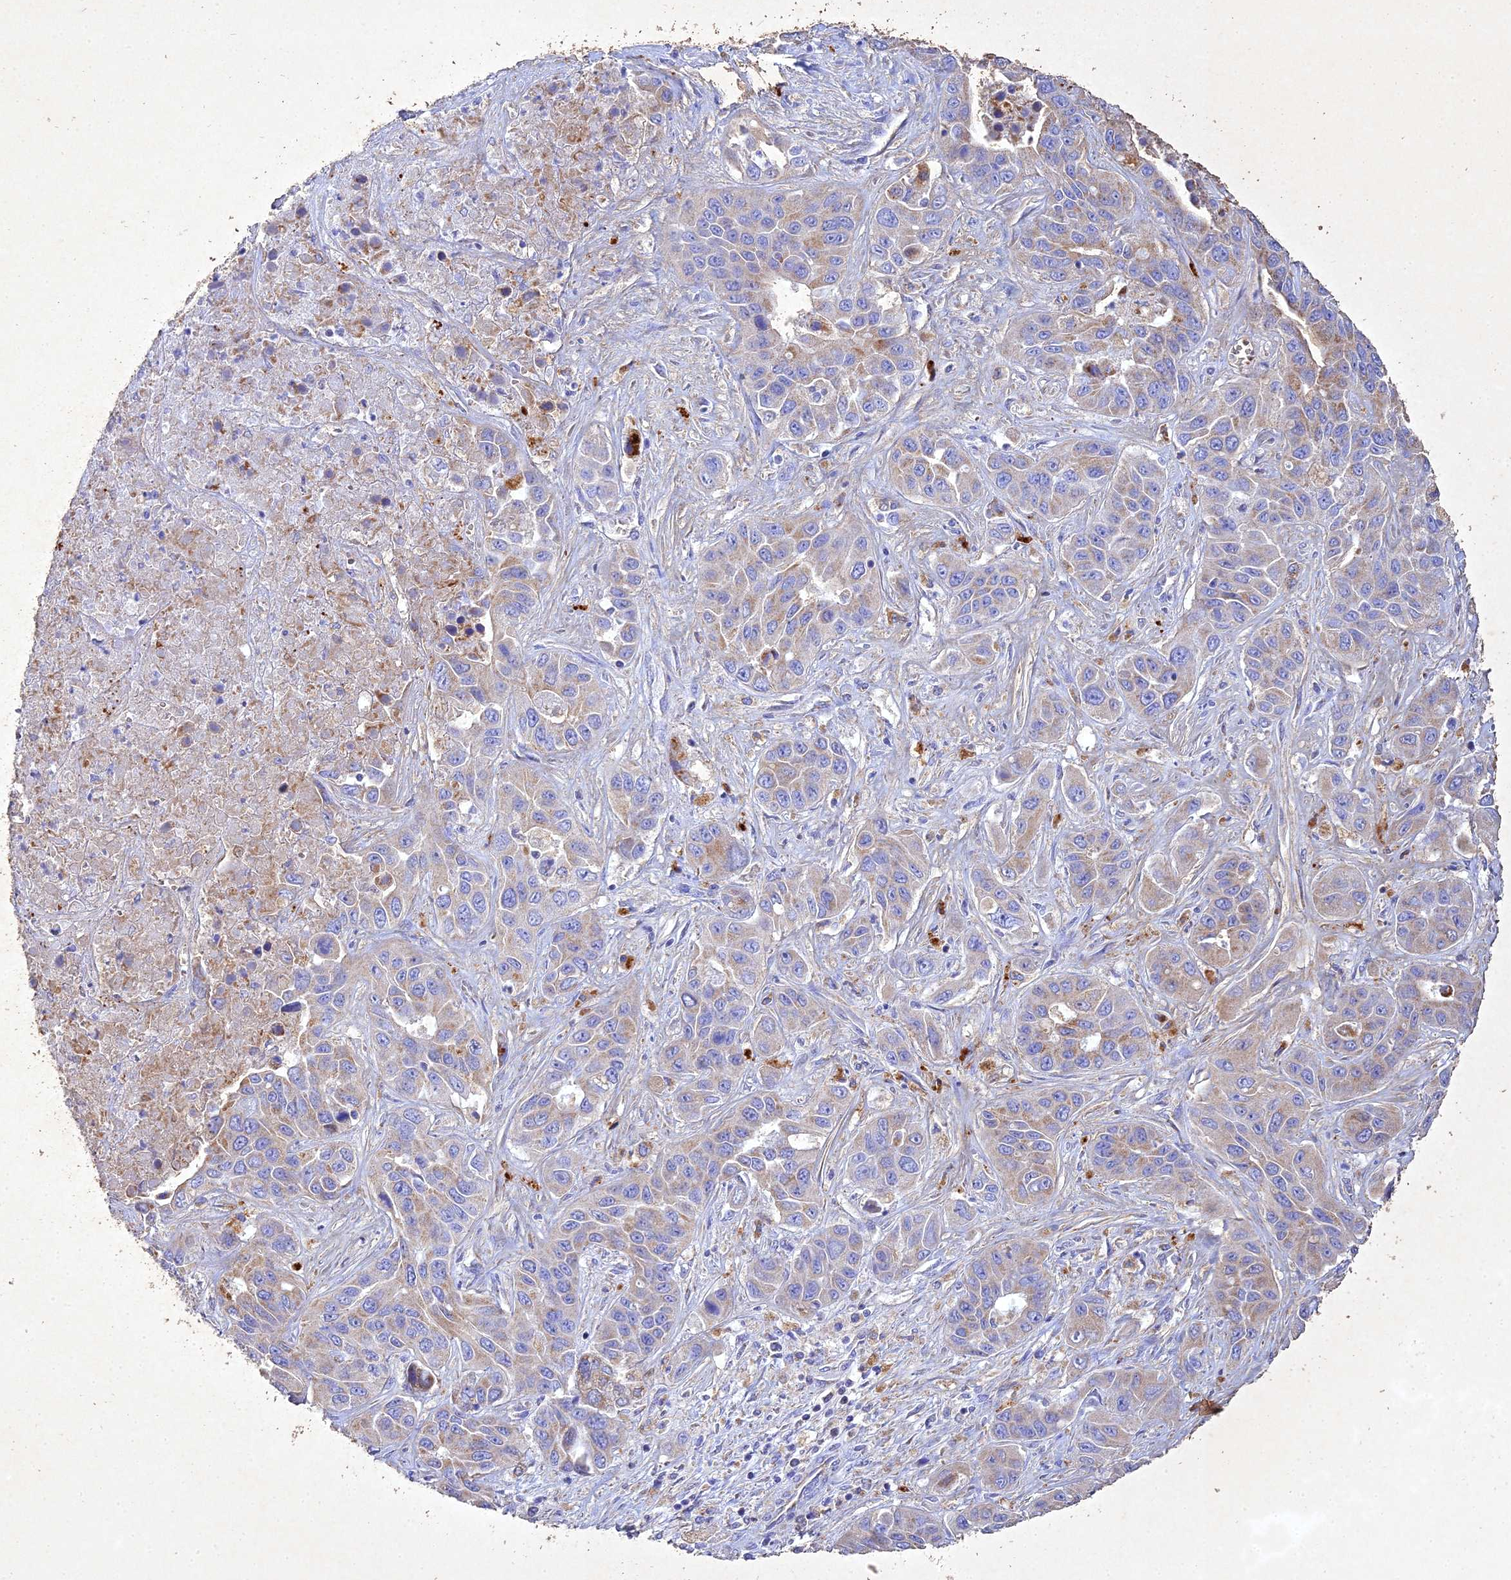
{"staining": {"intensity": "weak", "quantity": "<25%", "location": "cytoplasmic/membranous"}, "tissue": "liver cancer", "cell_type": "Tumor cells", "image_type": "cancer", "snomed": [{"axis": "morphology", "description": "Cholangiocarcinoma"}, {"axis": "topography", "description": "Liver"}], "caption": "DAB immunohistochemical staining of liver cancer (cholangiocarcinoma) displays no significant staining in tumor cells.", "gene": "NDUFV1", "patient": {"sex": "female", "age": 52}}